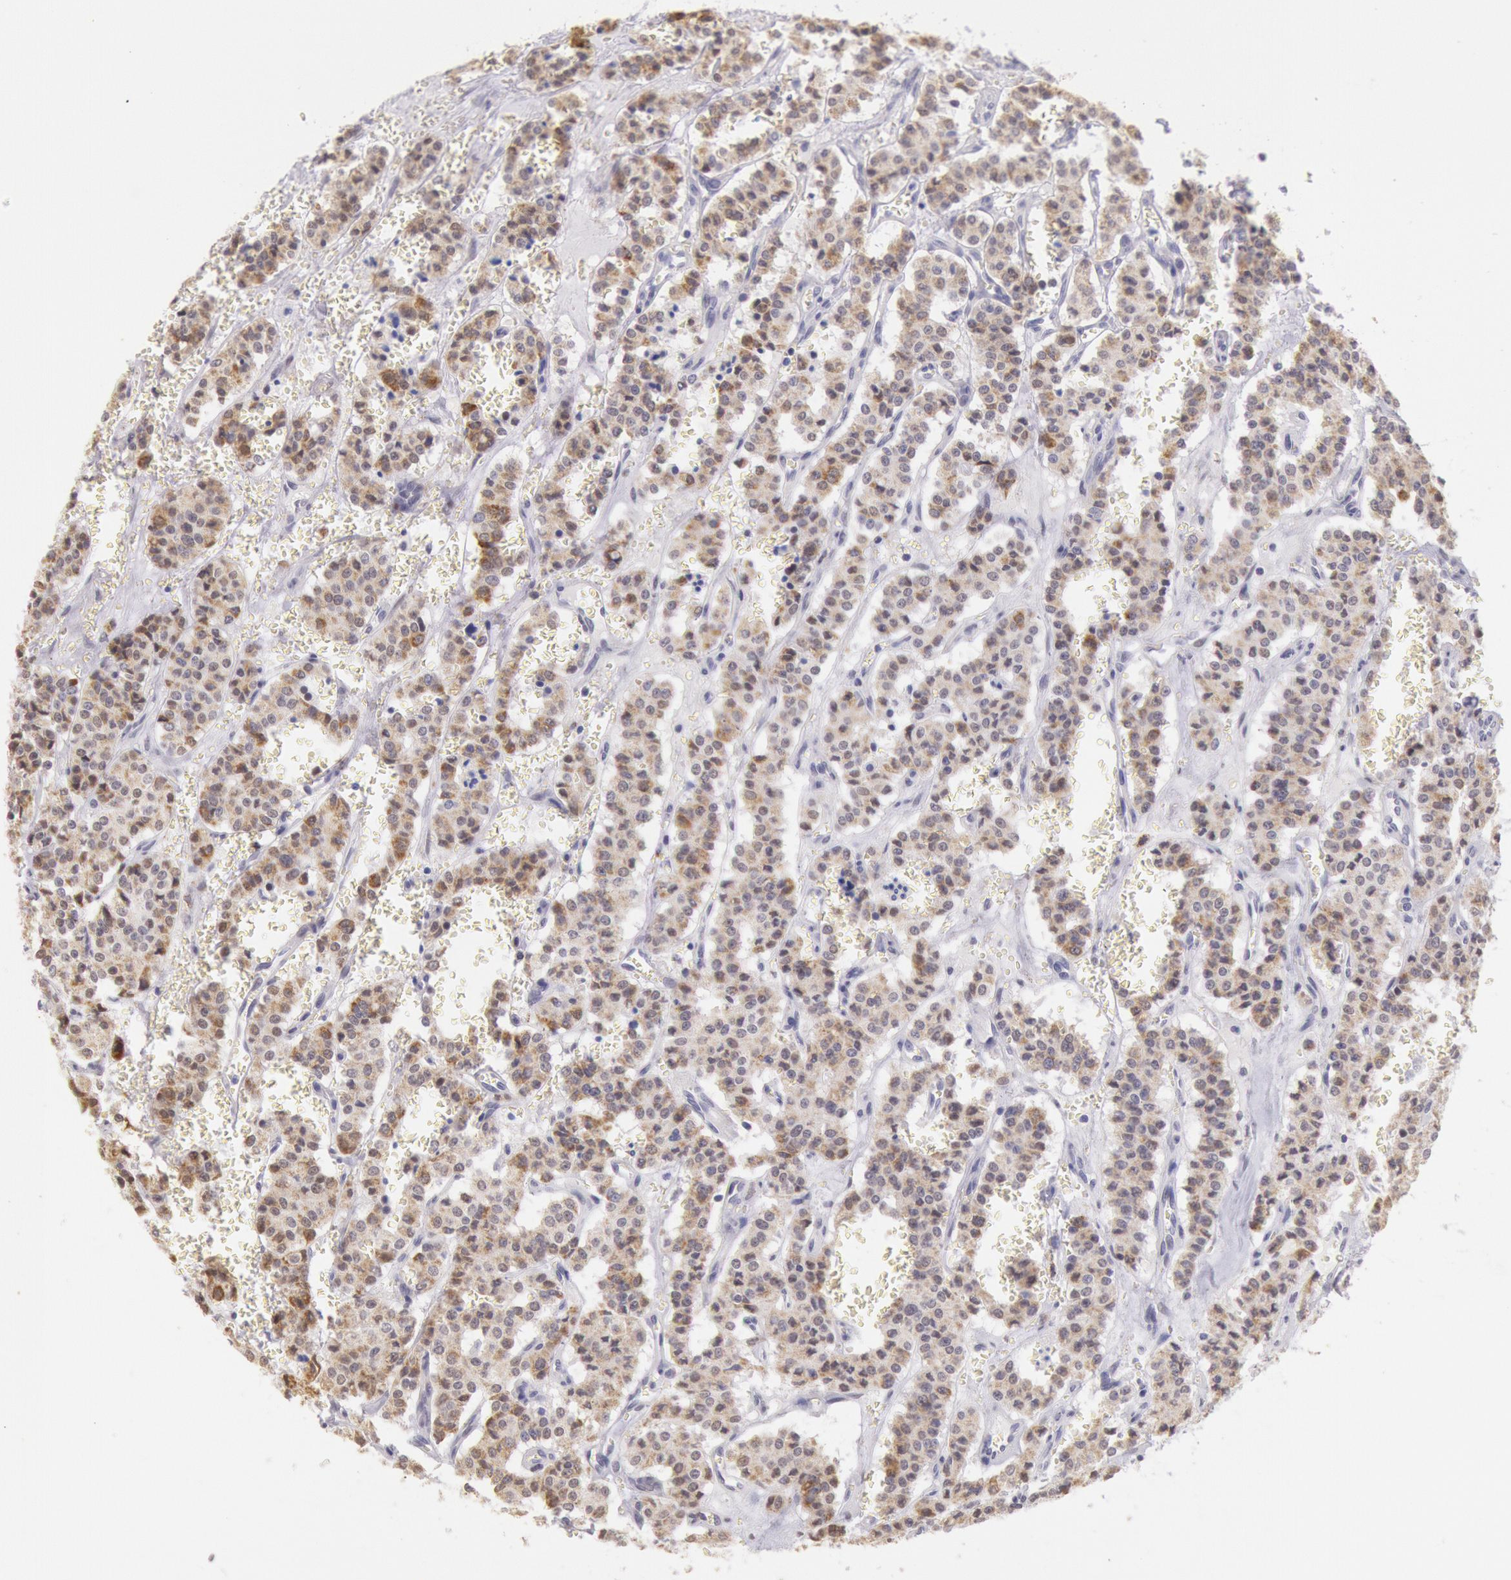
{"staining": {"intensity": "moderate", "quantity": "25%-75%", "location": "cytoplasmic/membranous"}, "tissue": "carcinoid", "cell_type": "Tumor cells", "image_type": "cancer", "snomed": [{"axis": "morphology", "description": "Carcinoid, malignant, NOS"}, {"axis": "topography", "description": "Bronchus"}], "caption": "A brown stain highlights moderate cytoplasmic/membranous expression of a protein in human malignant carcinoid tumor cells. (Stains: DAB in brown, nuclei in blue, Microscopy: brightfield microscopy at high magnification).", "gene": "FRMD6", "patient": {"sex": "male", "age": 55}}